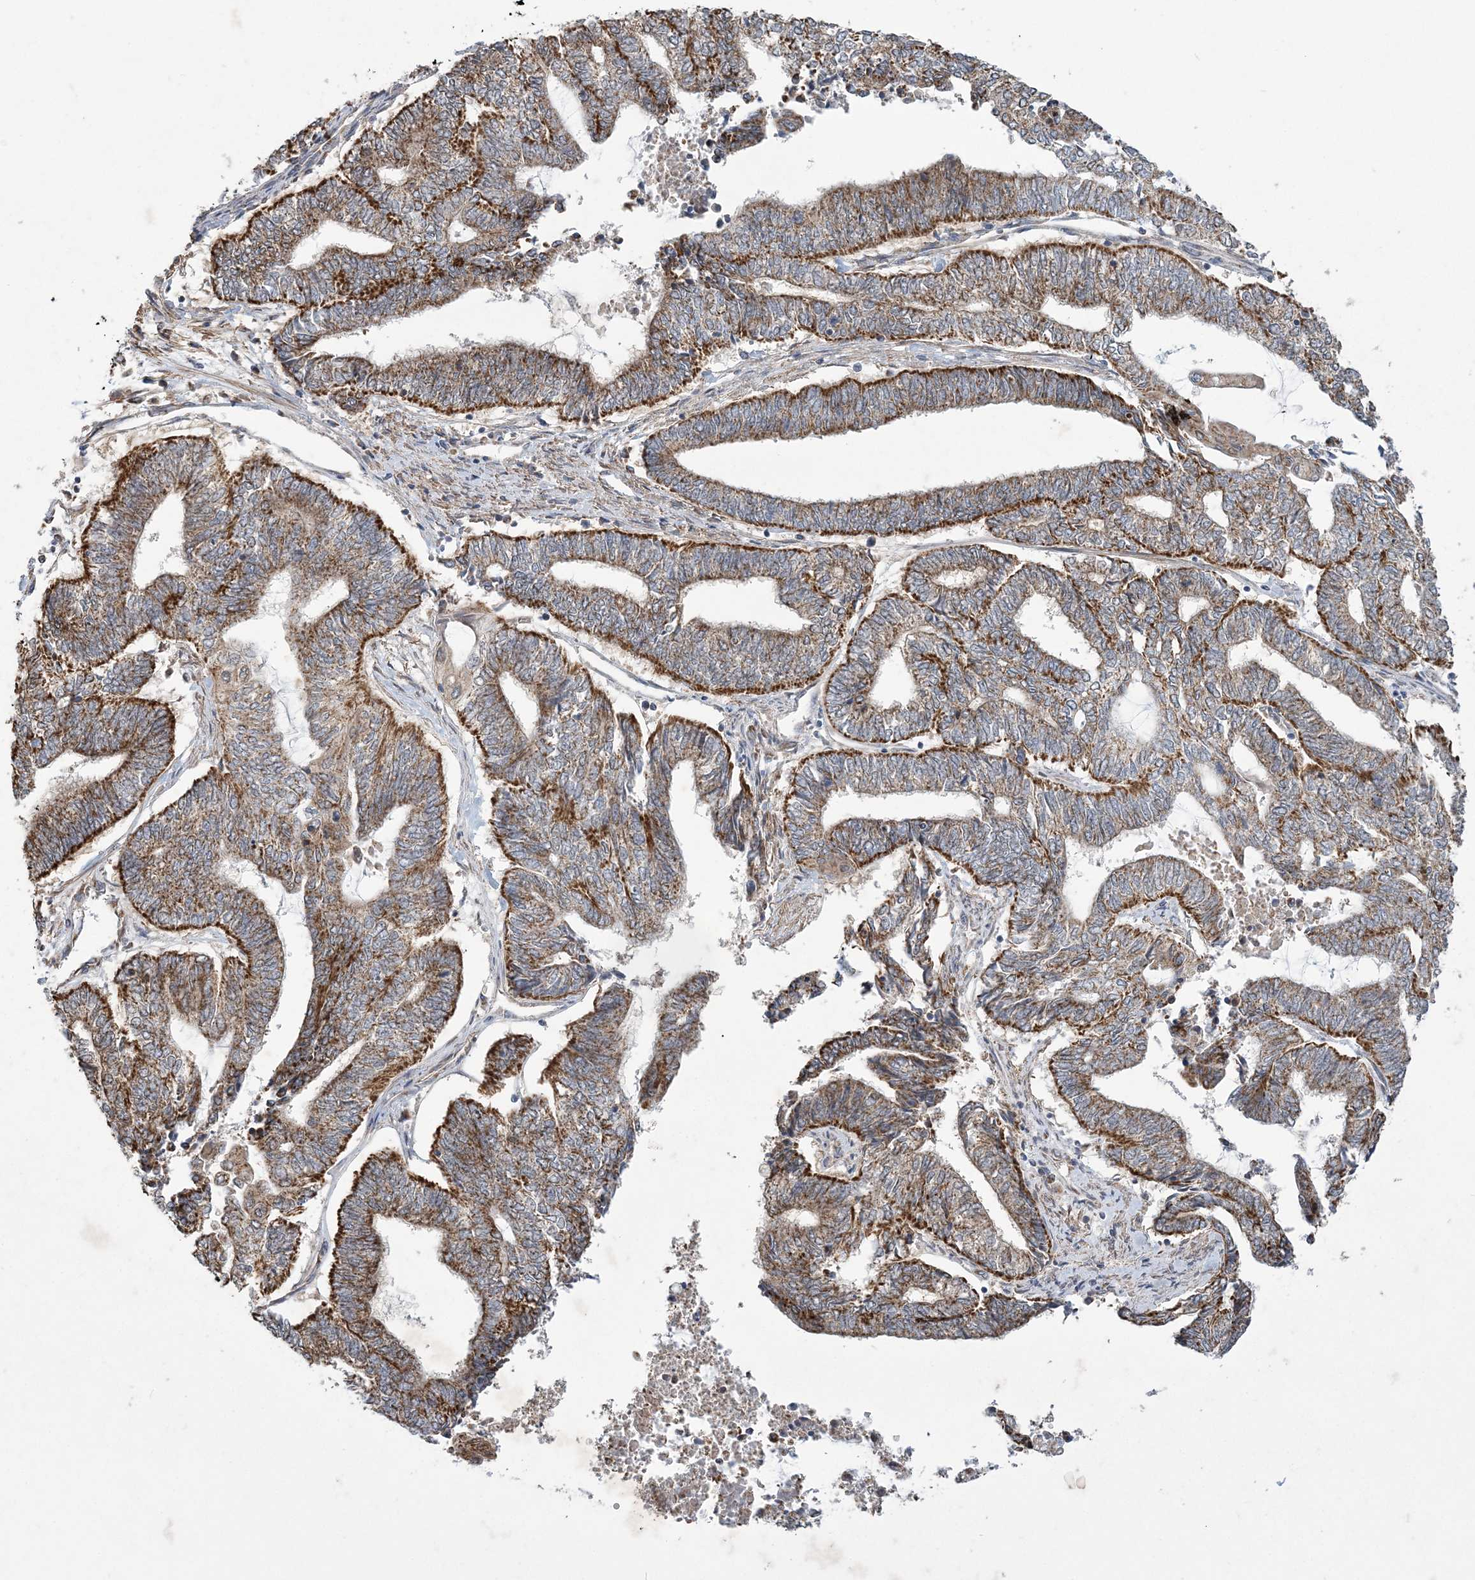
{"staining": {"intensity": "strong", "quantity": "25%-75%", "location": "cytoplasmic/membranous"}, "tissue": "endometrial cancer", "cell_type": "Tumor cells", "image_type": "cancer", "snomed": [{"axis": "morphology", "description": "Adenocarcinoma, NOS"}, {"axis": "topography", "description": "Uterus"}, {"axis": "topography", "description": "Endometrium"}], "caption": "Human adenocarcinoma (endometrial) stained for a protein (brown) reveals strong cytoplasmic/membranous positive positivity in approximately 25%-75% of tumor cells.", "gene": "SLX9", "patient": {"sex": "female", "age": 70}}